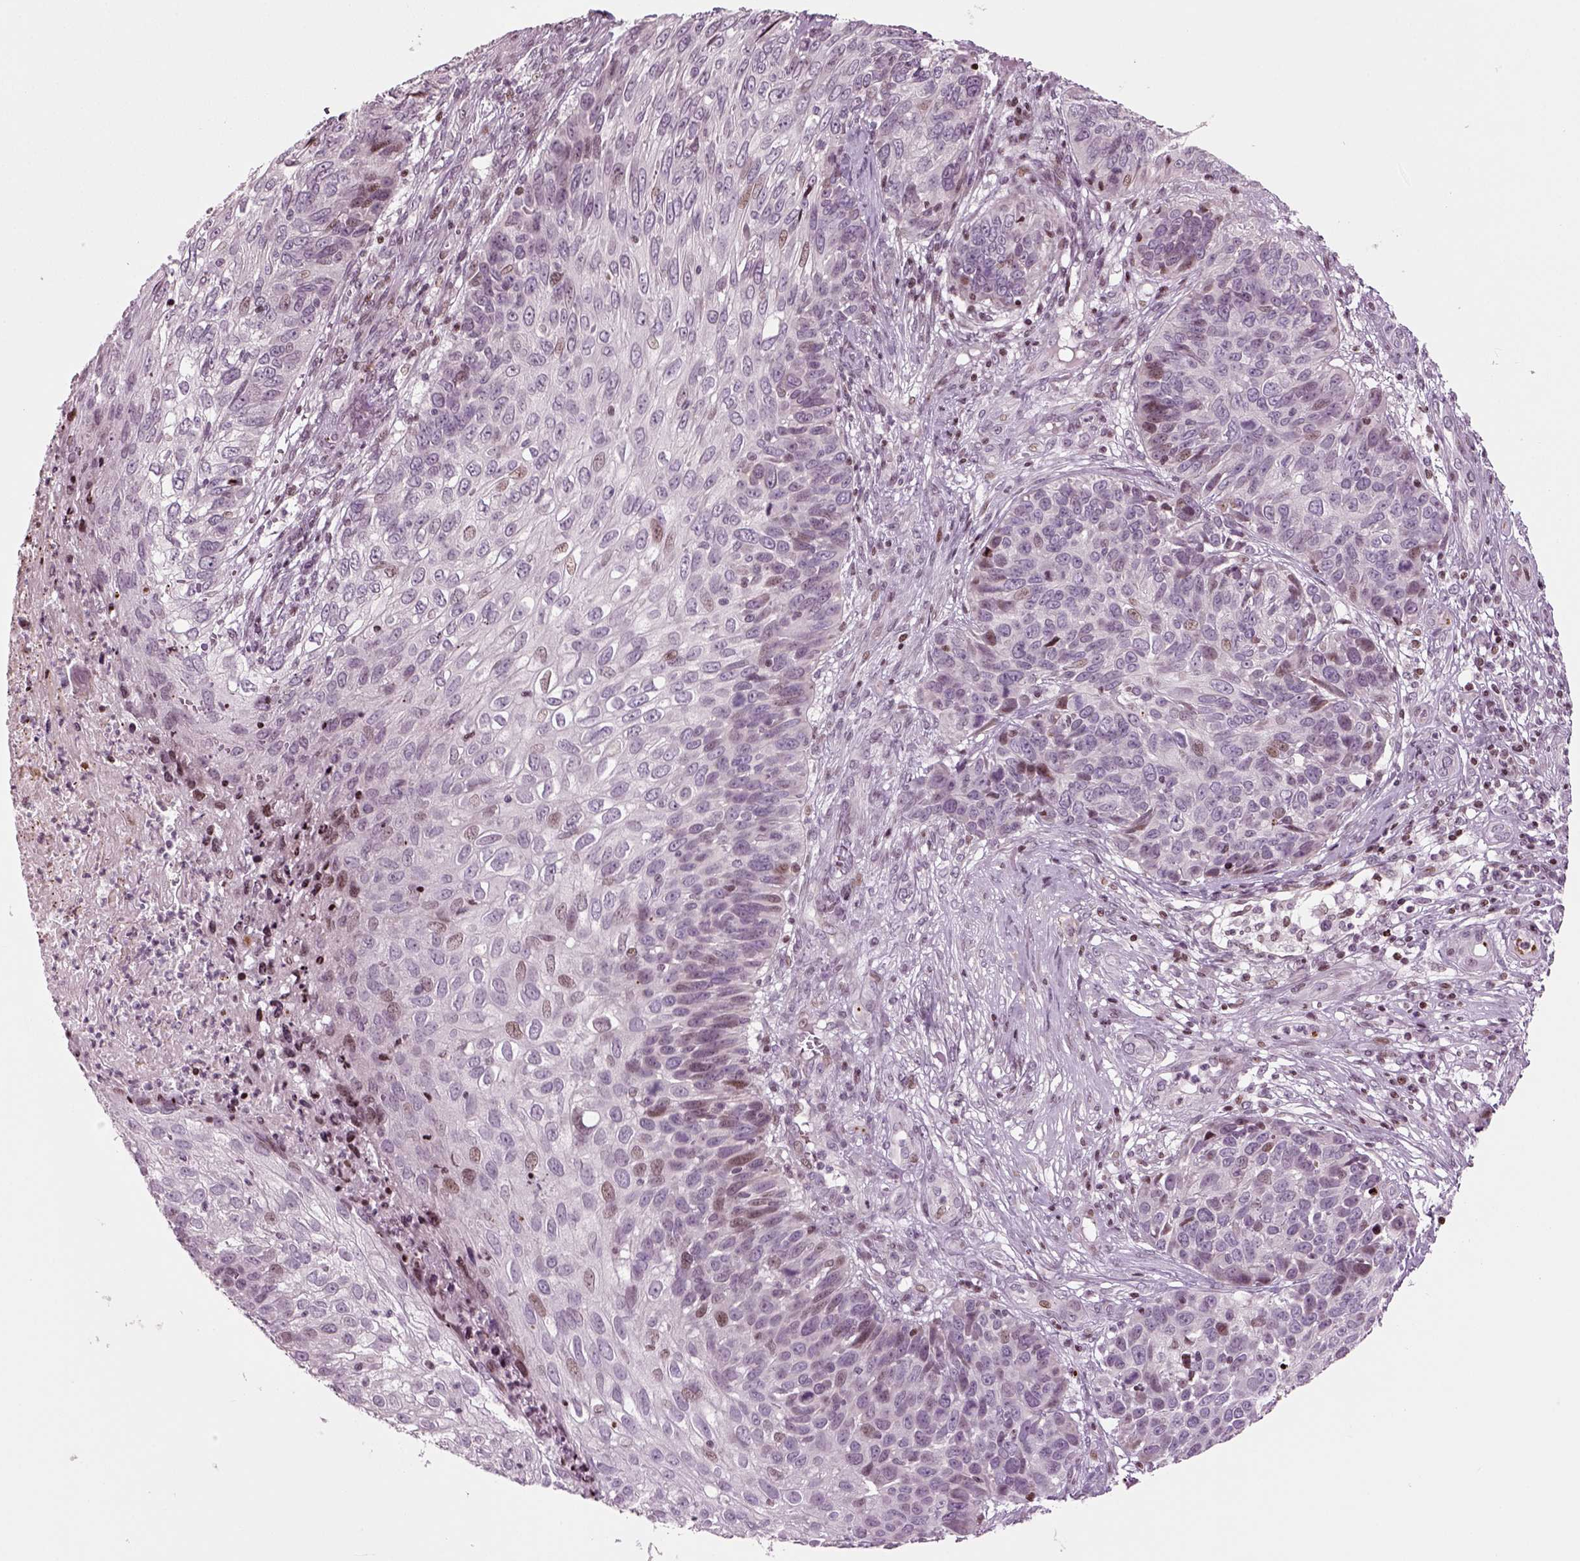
{"staining": {"intensity": "weak", "quantity": "<25%", "location": "nuclear"}, "tissue": "skin cancer", "cell_type": "Tumor cells", "image_type": "cancer", "snomed": [{"axis": "morphology", "description": "Squamous cell carcinoma, NOS"}, {"axis": "topography", "description": "Skin"}], "caption": "Immunohistochemical staining of human squamous cell carcinoma (skin) shows no significant positivity in tumor cells.", "gene": "HEYL", "patient": {"sex": "male", "age": 92}}